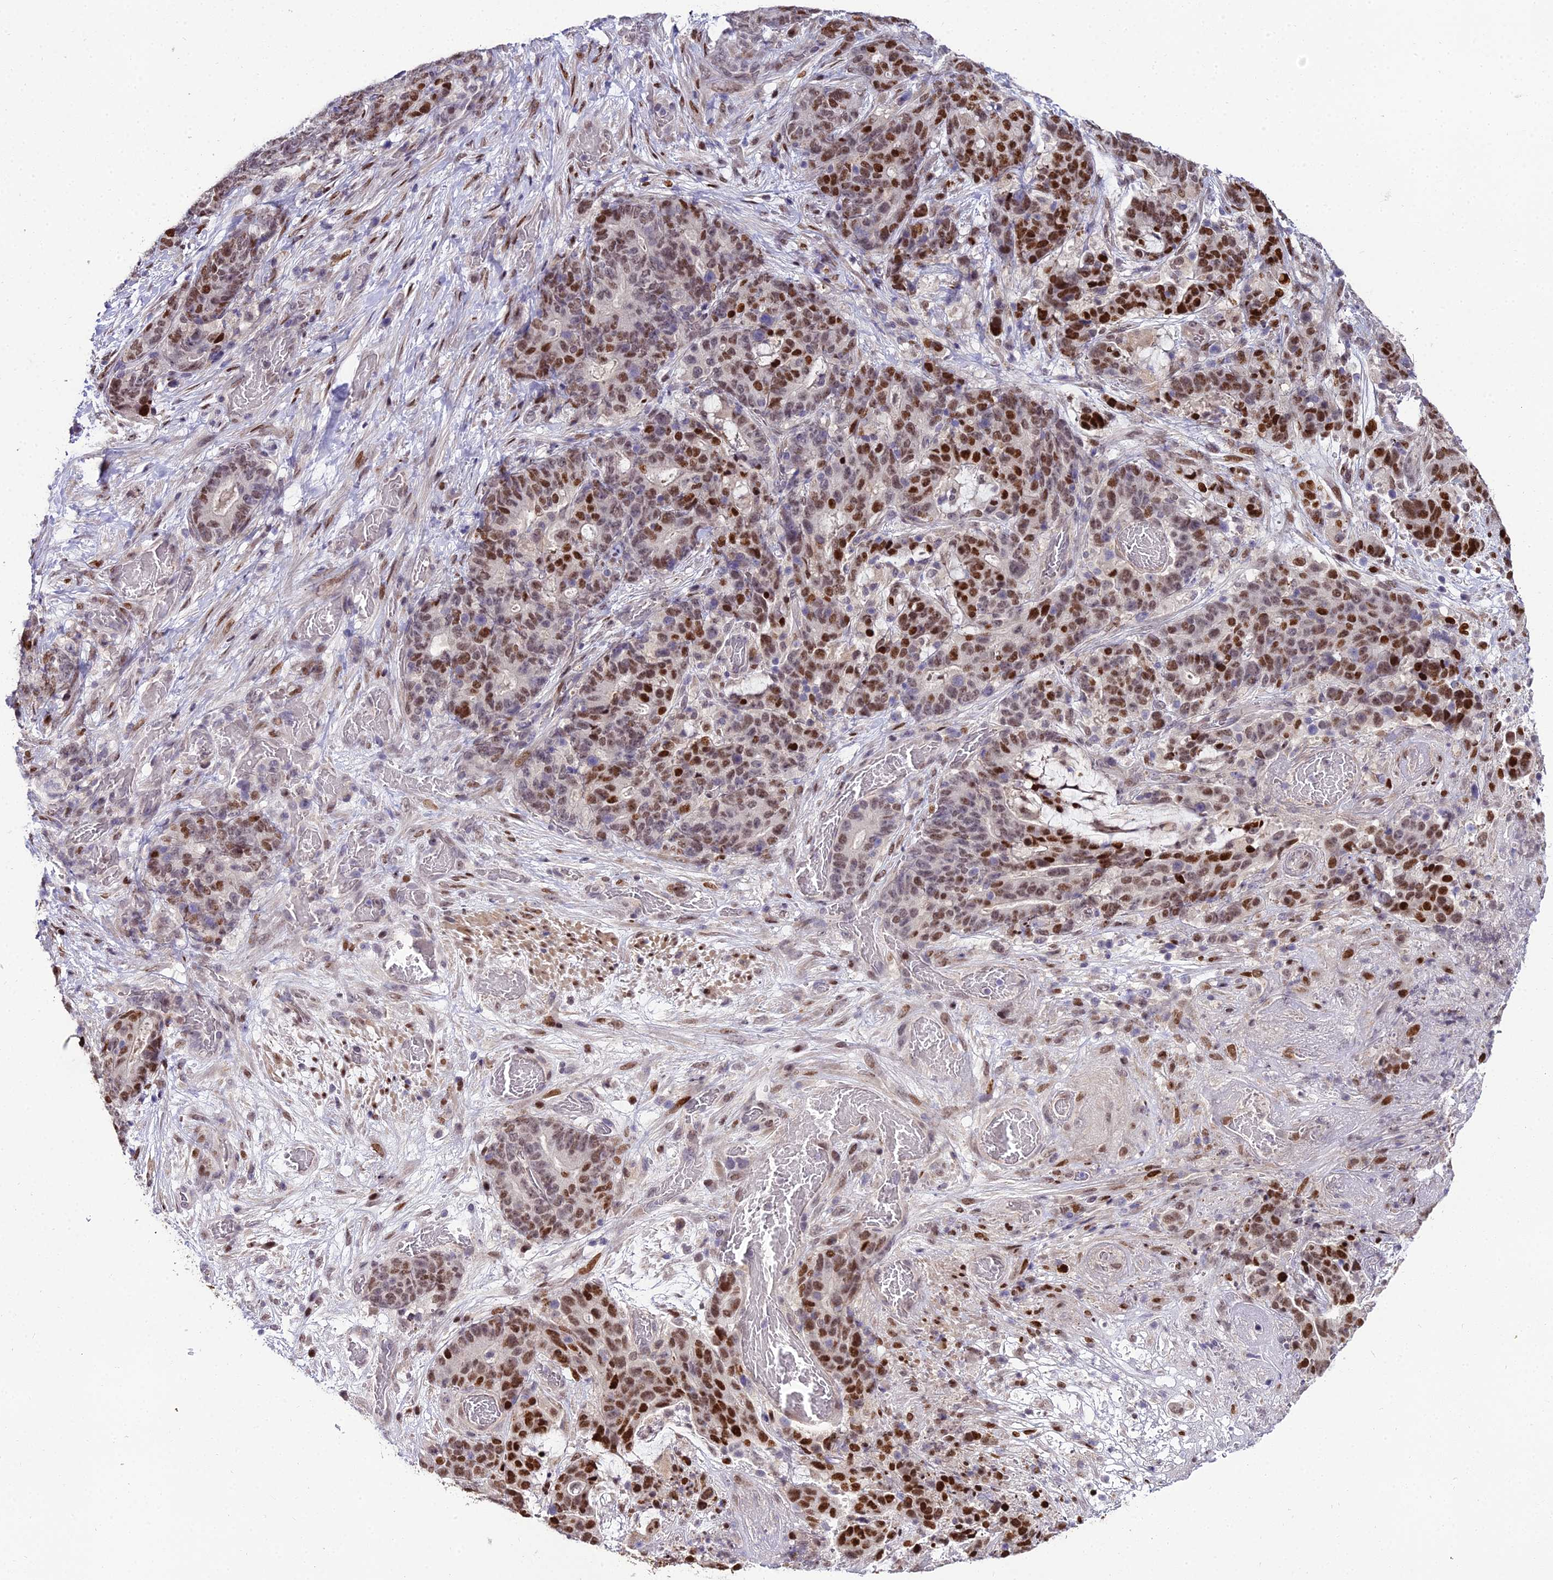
{"staining": {"intensity": "strong", "quantity": "25%-75%", "location": "nuclear"}, "tissue": "stomach cancer", "cell_type": "Tumor cells", "image_type": "cancer", "snomed": [{"axis": "morphology", "description": "Normal tissue, NOS"}, {"axis": "morphology", "description": "Adenocarcinoma, NOS"}, {"axis": "topography", "description": "Stomach"}], "caption": "Immunohistochemistry histopathology image of stomach cancer stained for a protein (brown), which exhibits high levels of strong nuclear expression in approximately 25%-75% of tumor cells.", "gene": "ZNF707", "patient": {"sex": "female", "age": 64}}